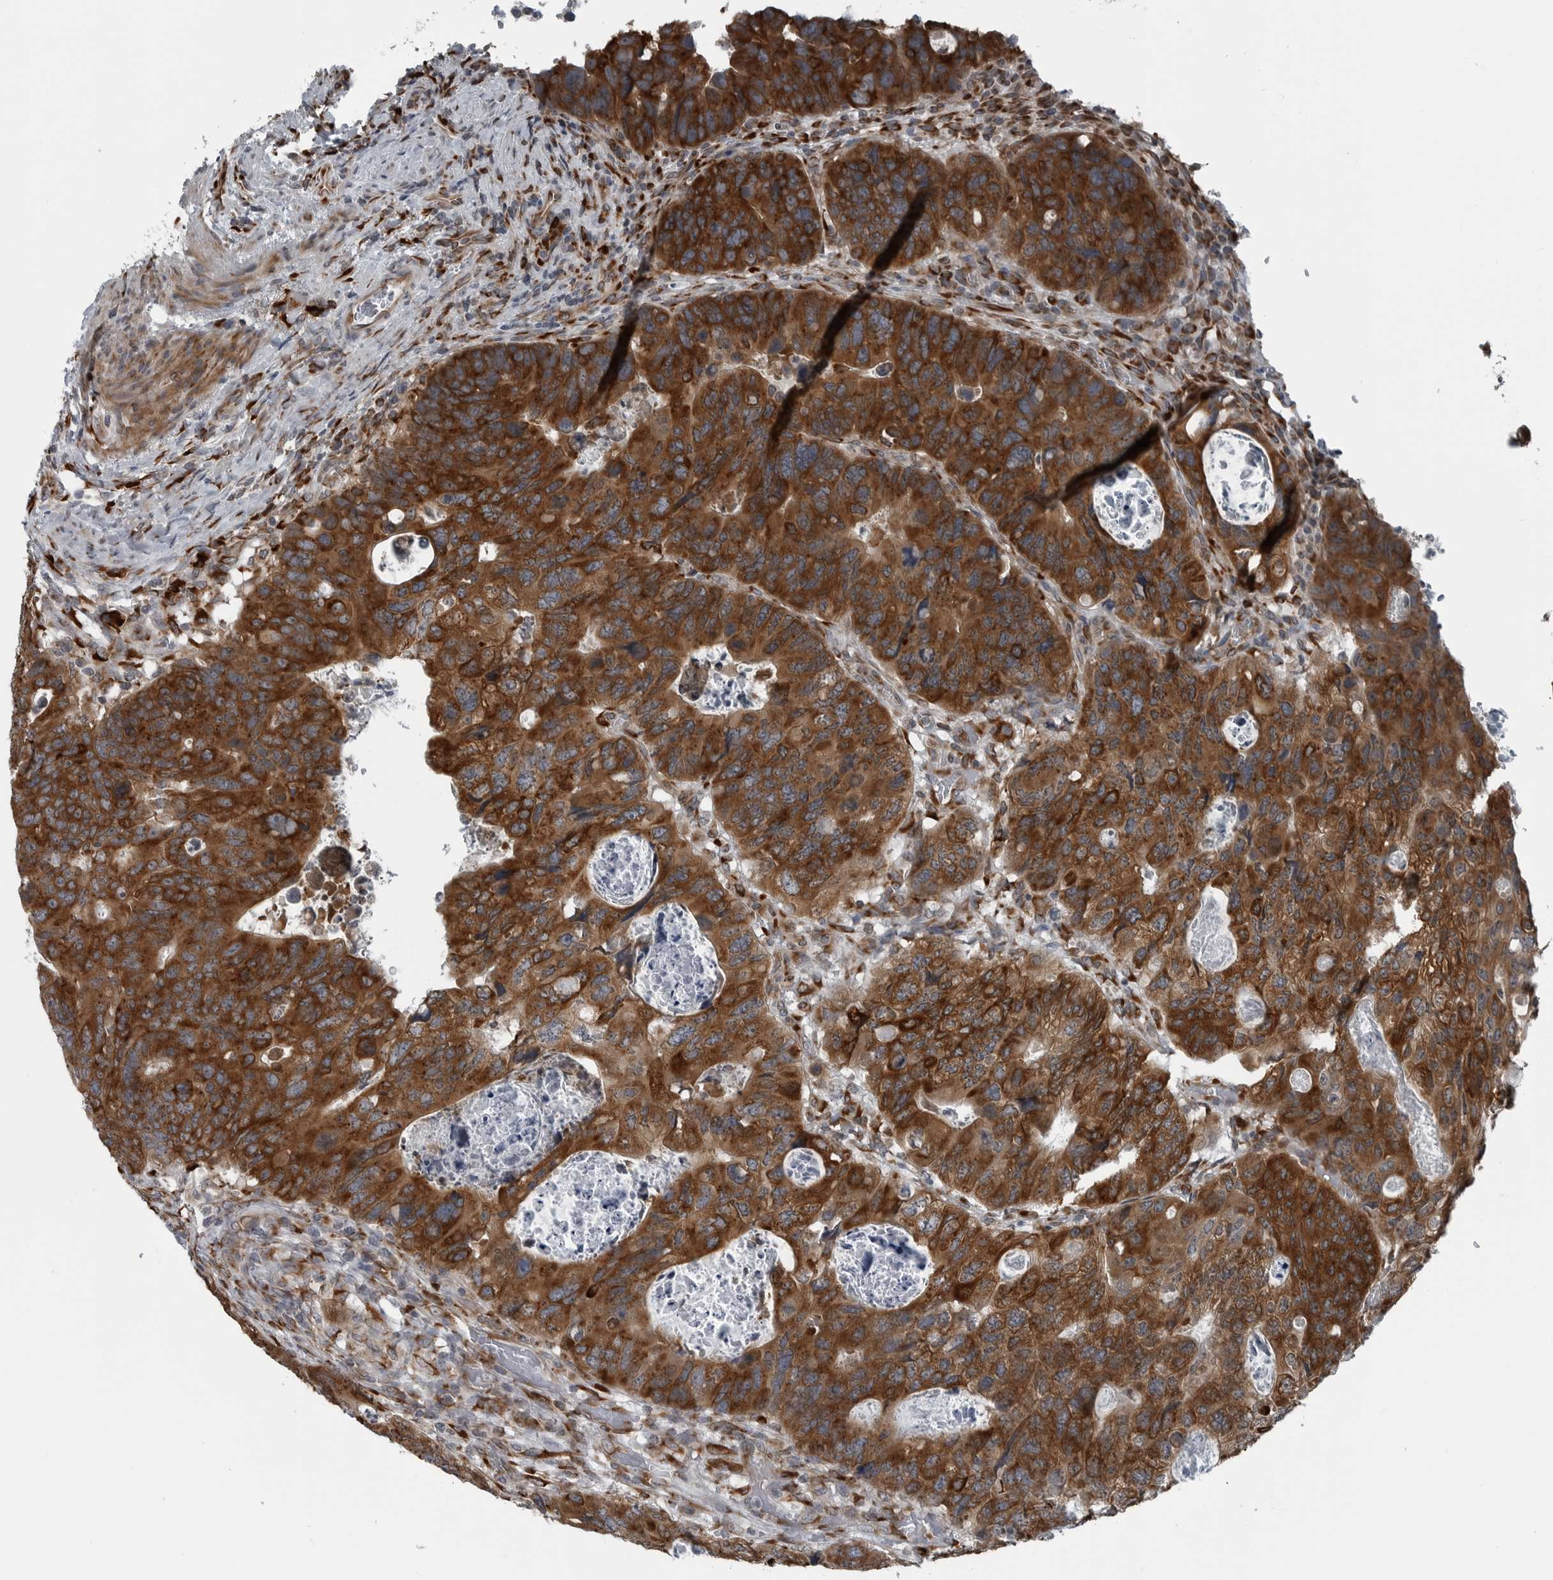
{"staining": {"intensity": "strong", "quantity": ">75%", "location": "cytoplasmic/membranous"}, "tissue": "colorectal cancer", "cell_type": "Tumor cells", "image_type": "cancer", "snomed": [{"axis": "morphology", "description": "Adenocarcinoma, NOS"}, {"axis": "topography", "description": "Rectum"}], "caption": "Protein staining by immunohistochemistry (IHC) demonstrates strong cytoplasmic/membranous expression in approximately >75% of tumor cells in colorectal adenocarcinoma. The protein is shown in brown color, while the nuclei are stained blue.", "gene": "CEP85", "patient": {"sex": "male", "age": 59}}